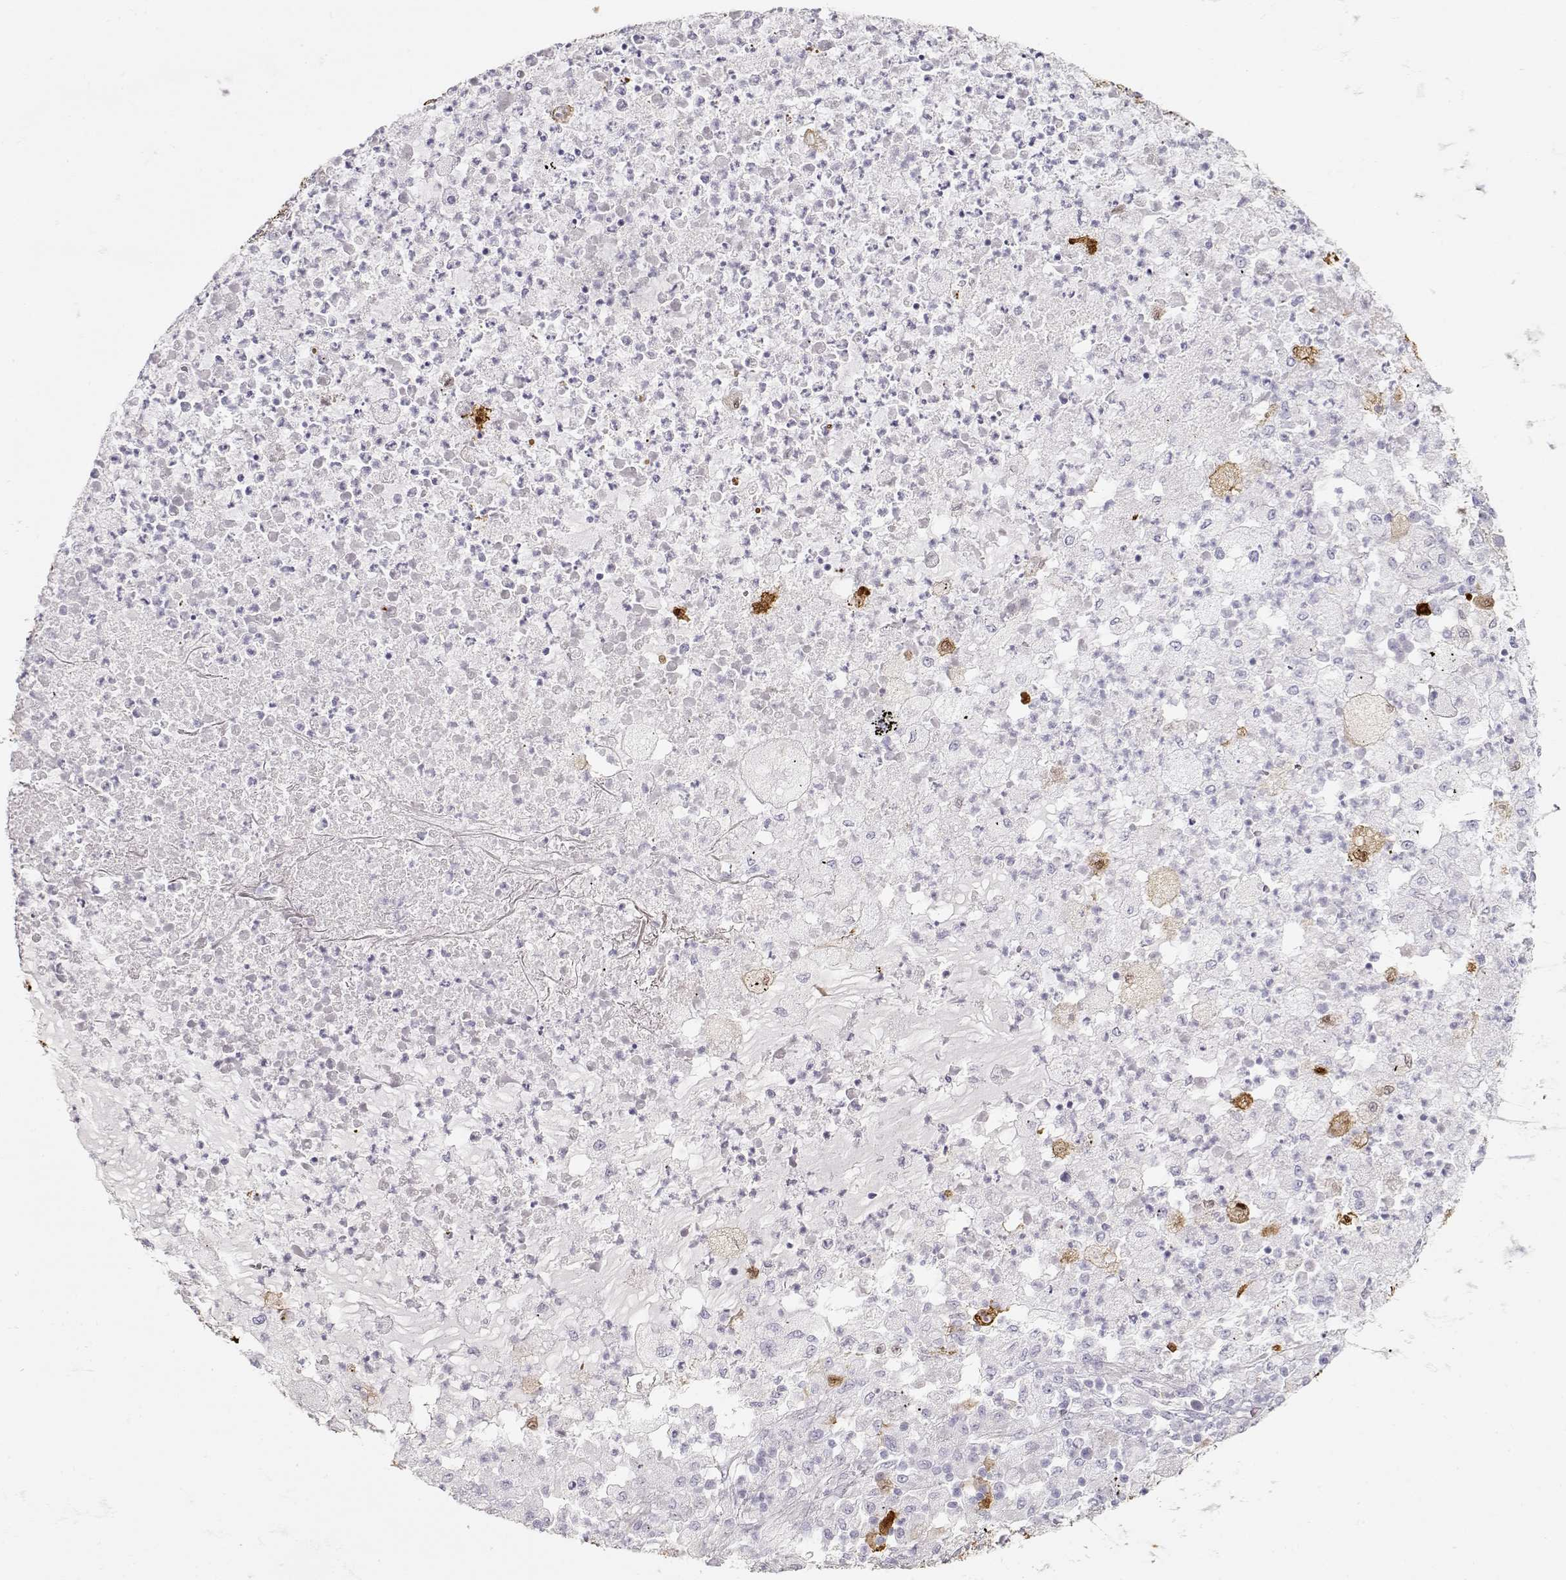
{"staining": {"intensity": "weak", "quantity": "<25%", "location": "cytoplasmic/membranous"}, "tissue": "lung cancer", "cell_type": "Tumor cells", "image_type": "cancer", "snomed": [{"axis": "morphology", "description": "Adenocarcinoma, NOS"}, {"axis": "topography", "description": "Lung"}], "caption": "Lung cancer was stained to show a protein in brown. There is no significant staining in tumor cells.", "gene": "S100B", "patient": {"sex": "female", "age": 73}}